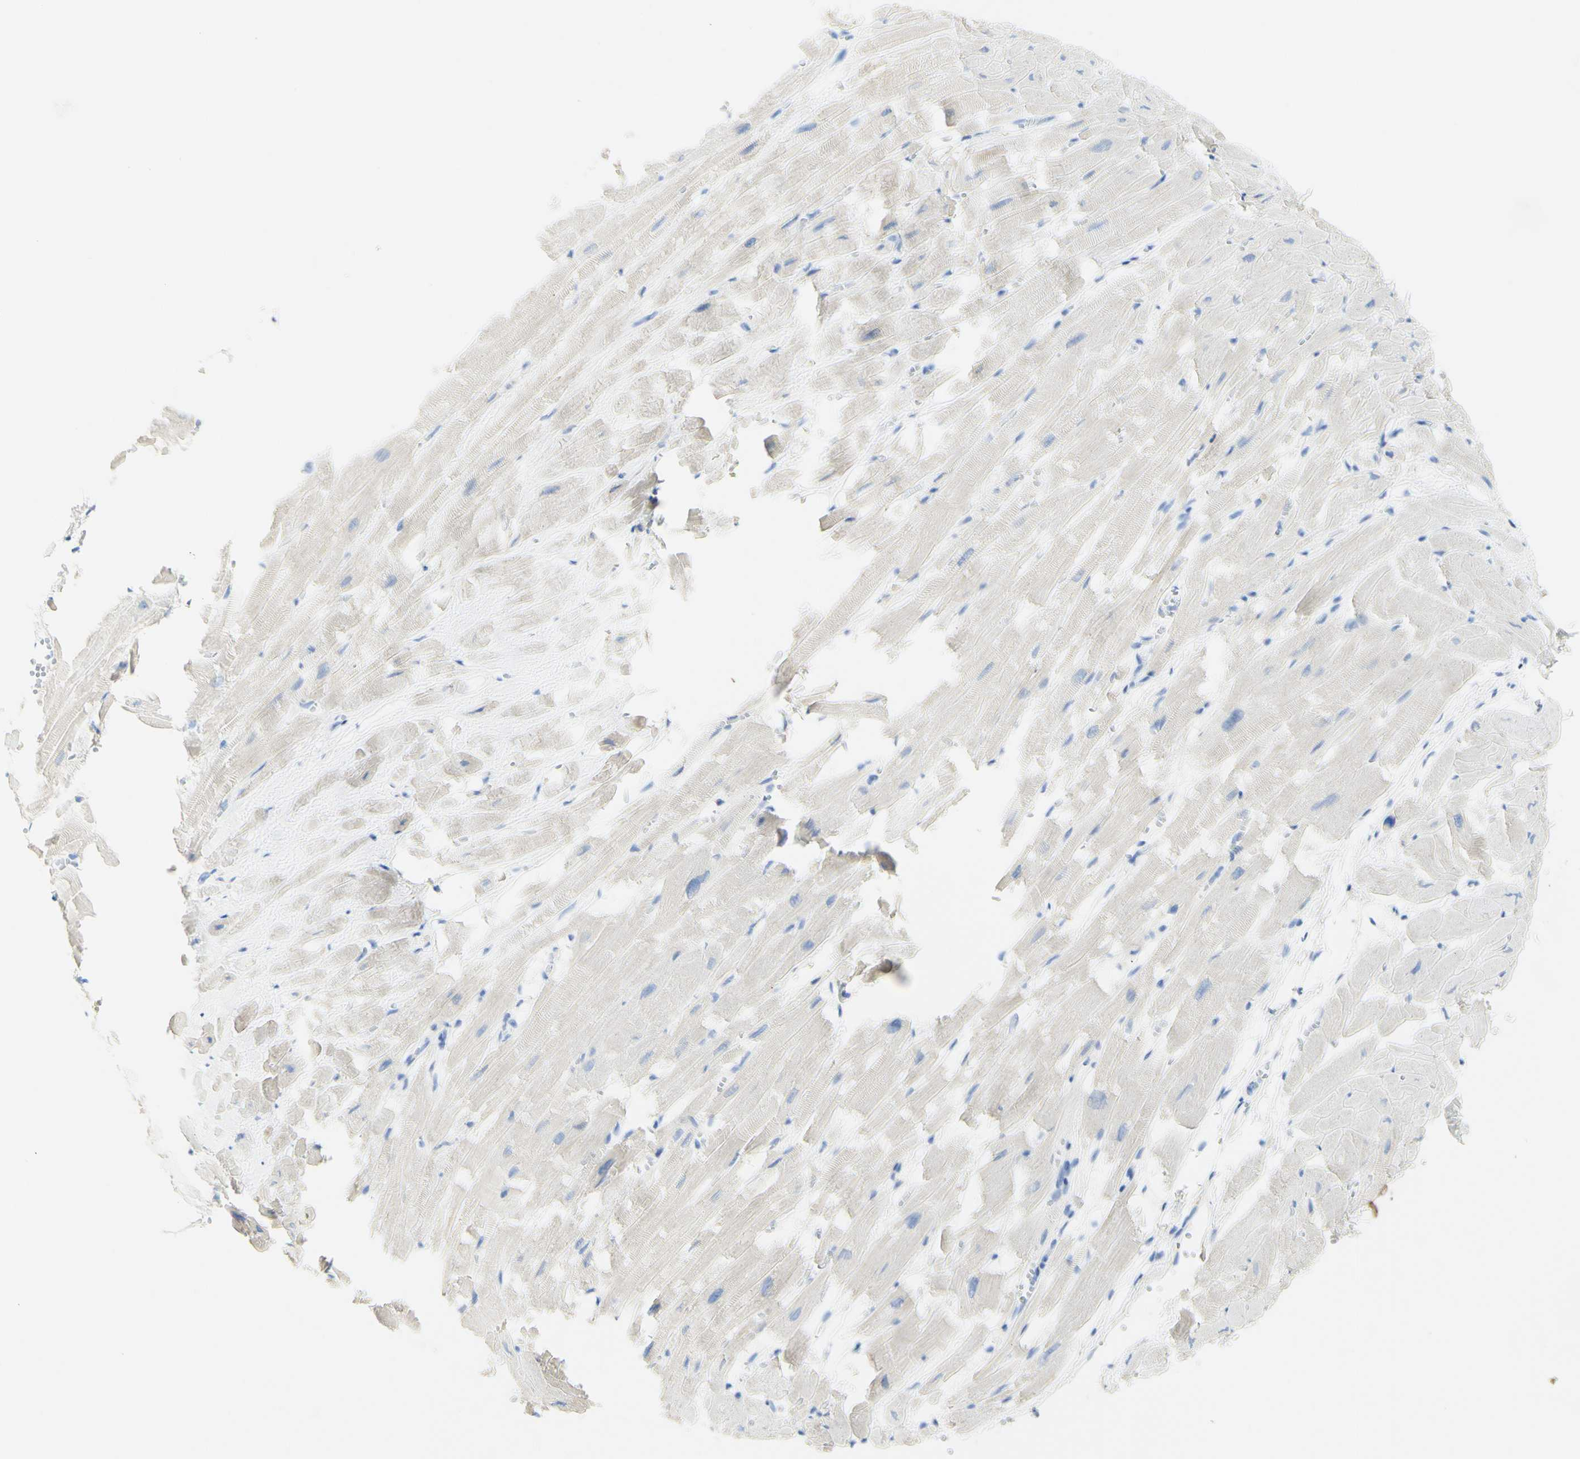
{"staining": {"intensity": "weak", "quantity": ">75%", "location": "cytoplasmic/membranous"}, "tissue": "heart muscle", "cell_type": "Cardiomyocytes", "image_type": "normal", "snomed": [{"axis": "morphology", "description": "Normal tissue, NOS"}, {"axis": "topography", "description": "Heart"}], "caption": "Brown immunohistochemical staining in unremarkable human heart muscle reveals weak cytoplasmic/membranous staining in approximately >75% of cardiomyocytes. (brown staining indicates protein expression, while blue staining denotes nuclei).", "gene": "PIGR", "patient": {"sex": "female", "age": 19}}